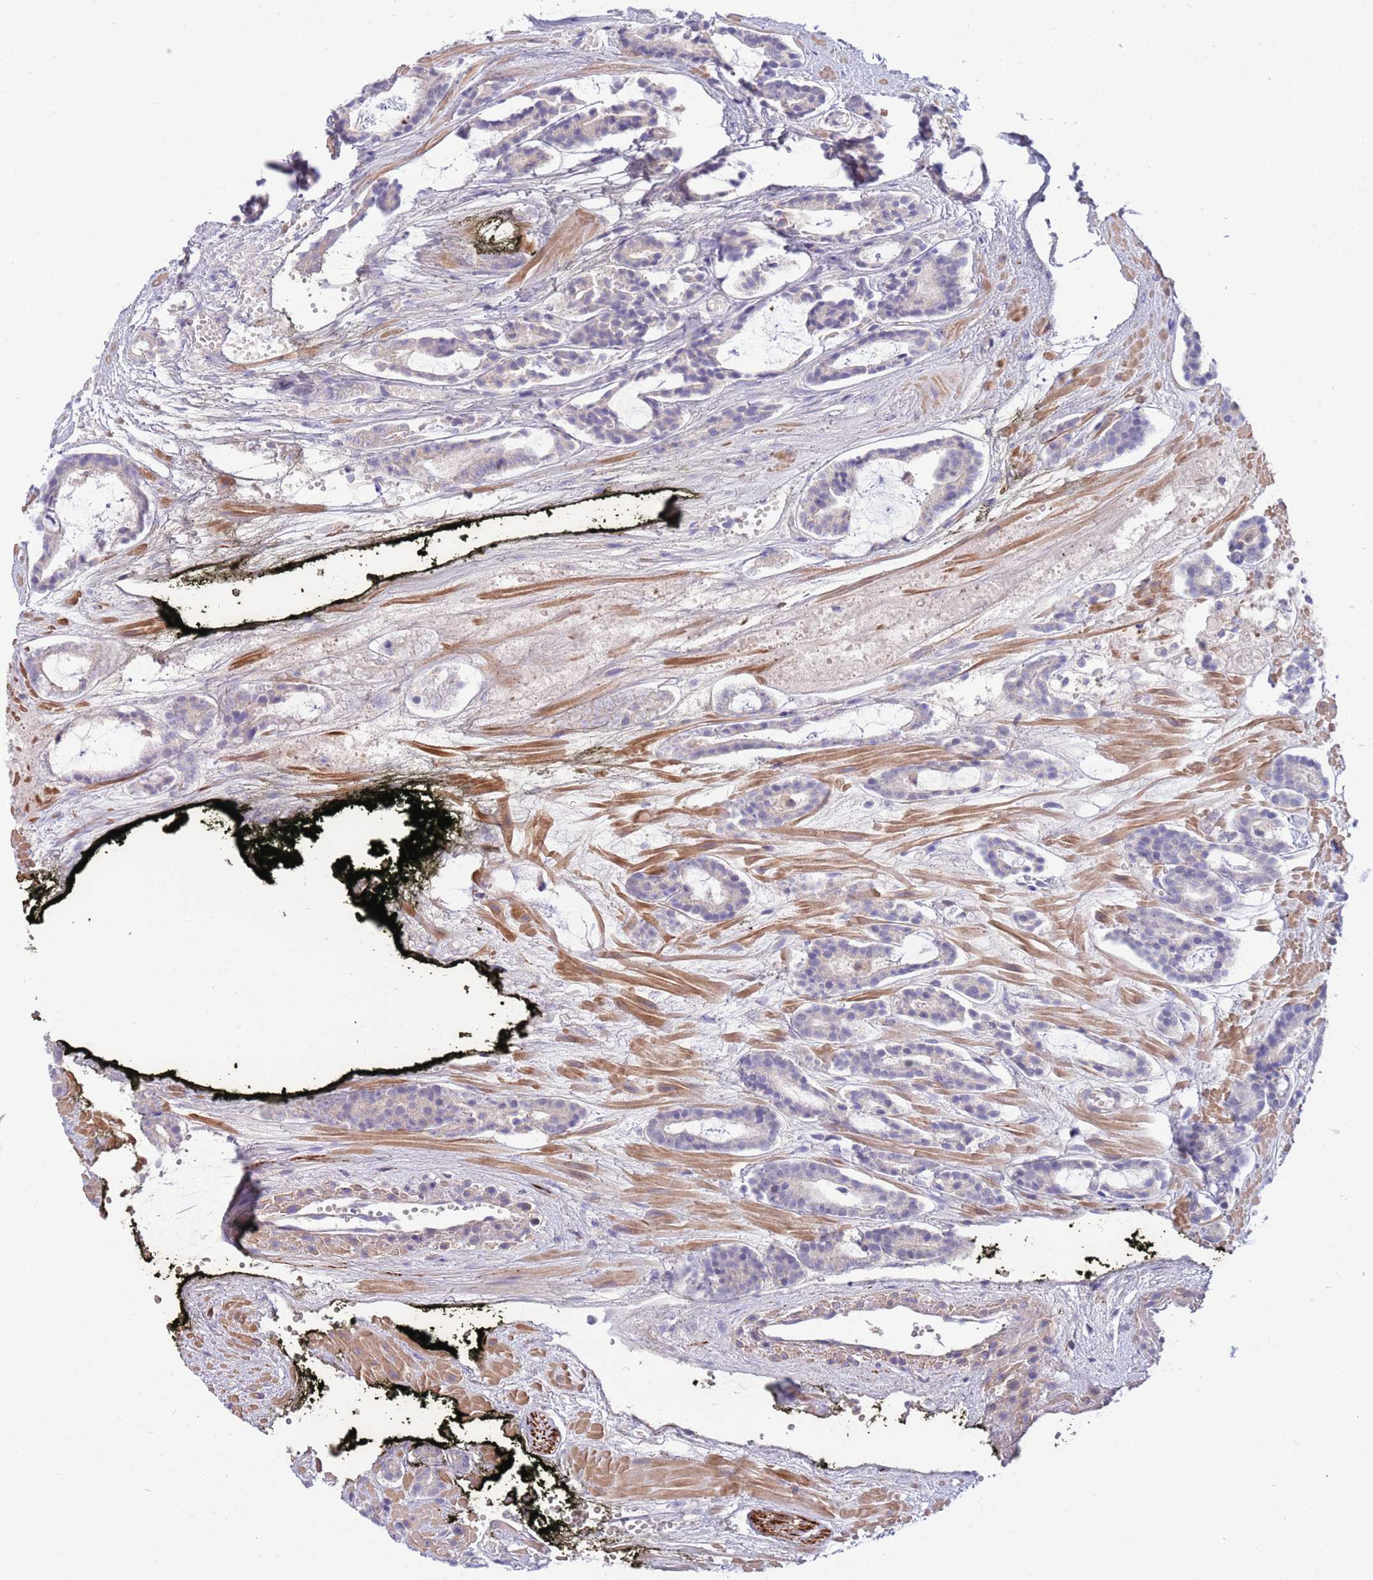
{"staining": {"intensity": "negative", "quantity": "none", "location": "none"}, "tissue": "prostate cancer", "cell_type": "Tumor cells", "image_type": "cancer", "snomed": [{"axis": "morphology", "description": "Adenocarcinoma, High grade"}, {"axis": "topography", "description": "Prostate"}], "caption": "Immunohistochemistry of human prostate adenocarcinoma (high-grade) shows no staining in tumor cells.", "gene": "NLRP6", "patient": {"sex": "male", "age": 71}}